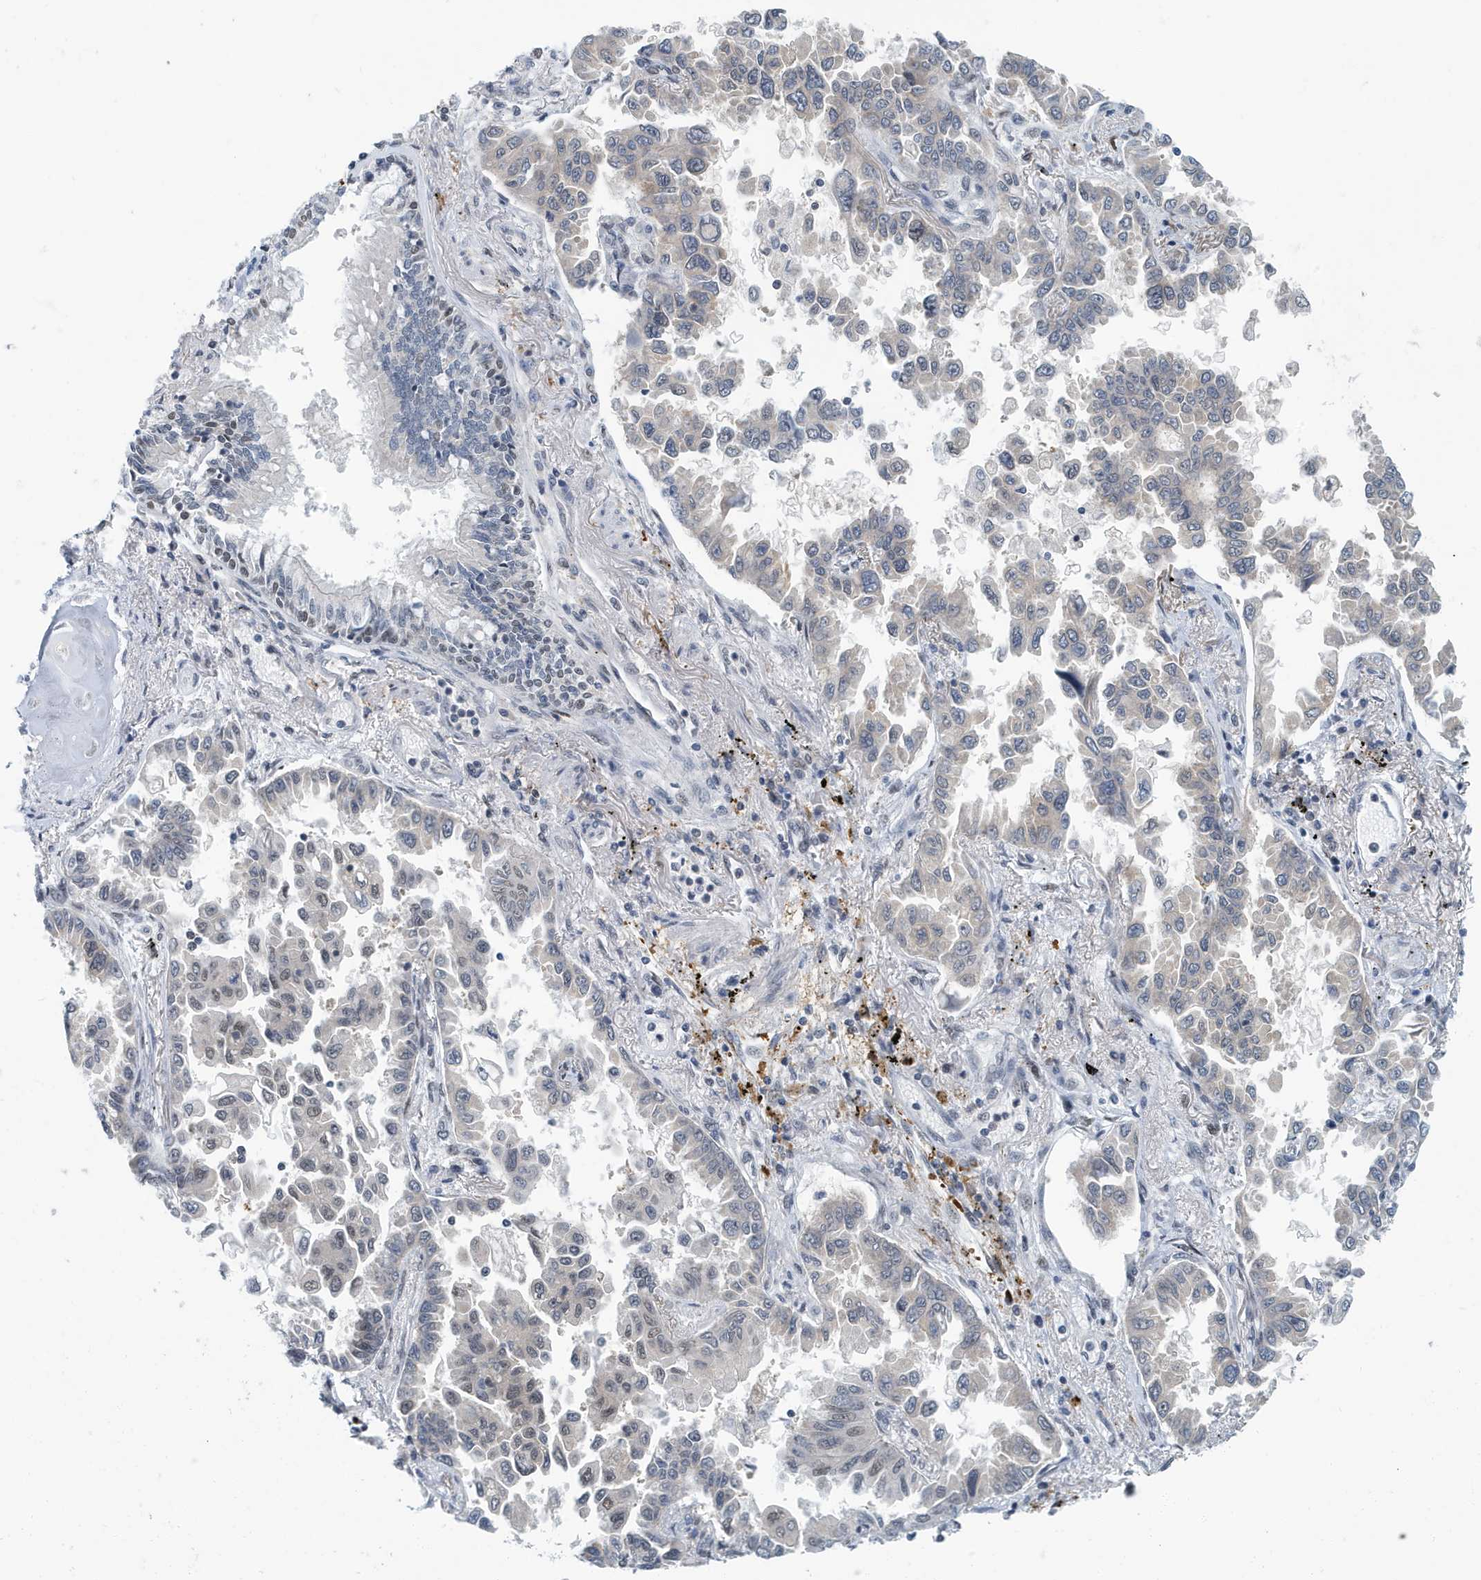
{"staining": {"intensity": "weak", "quantity": "<25%", "location": "nuclear"}, "tissue": "lung cancer", "cell_type": "Tumor cells", "image_type": "cancer", "snomed": [{"axis": "morphology", "description": "Adenocarcinoma, NOS"}, {"axis": "topography", "description": "Lung"}], "caption": "Photomicrograph shows no significant protein positivity in tumor cells of lung adenocarcinoma.", "gene": "KIF15", "patient": {"sex": "female", "age": 67}}